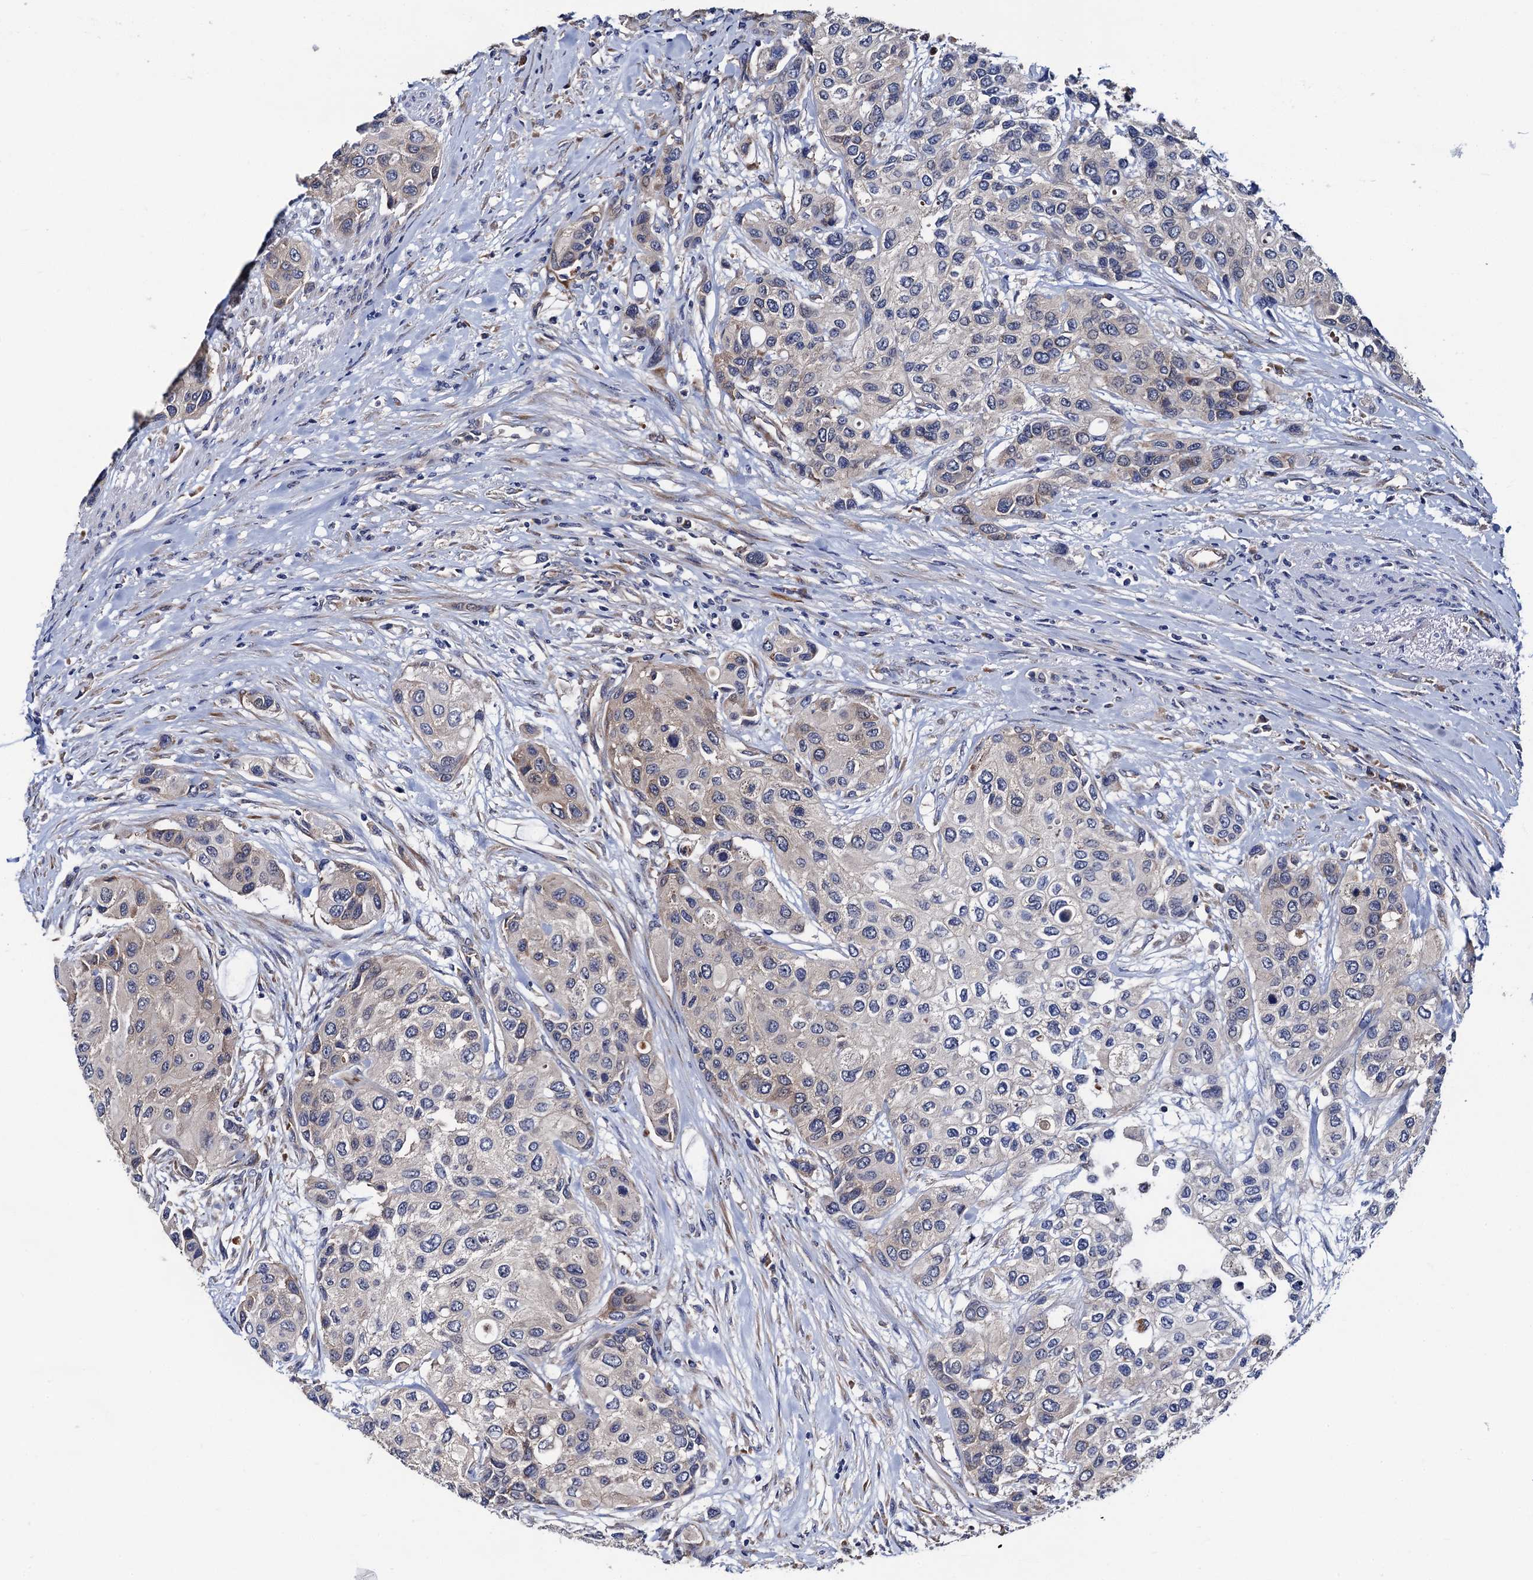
{"staining": {"intensity": "weak", "quantity": "<25%", "location": "cytoplasmic/membranous"}, "tissue": "urothelial cancer", "cell_type": "Tumor cells", "image_type": "cancer", "snomed": [{"axis": "morphology", "description": "Normal tissue, NOS"}, {"axis": "morphology", "description": "Urothelial carcinoma, High grade"}, {"axis": "topography", "description": "Vascular tissue"}, {"axis": "topography", "description": "Urinary bladder"}], "caption": "Tumor cells are negative for protein expression in human high-grade urothelial carcinoma.", "gene": "TRMT112", "patient": {"sex": "female", "age": 56}}